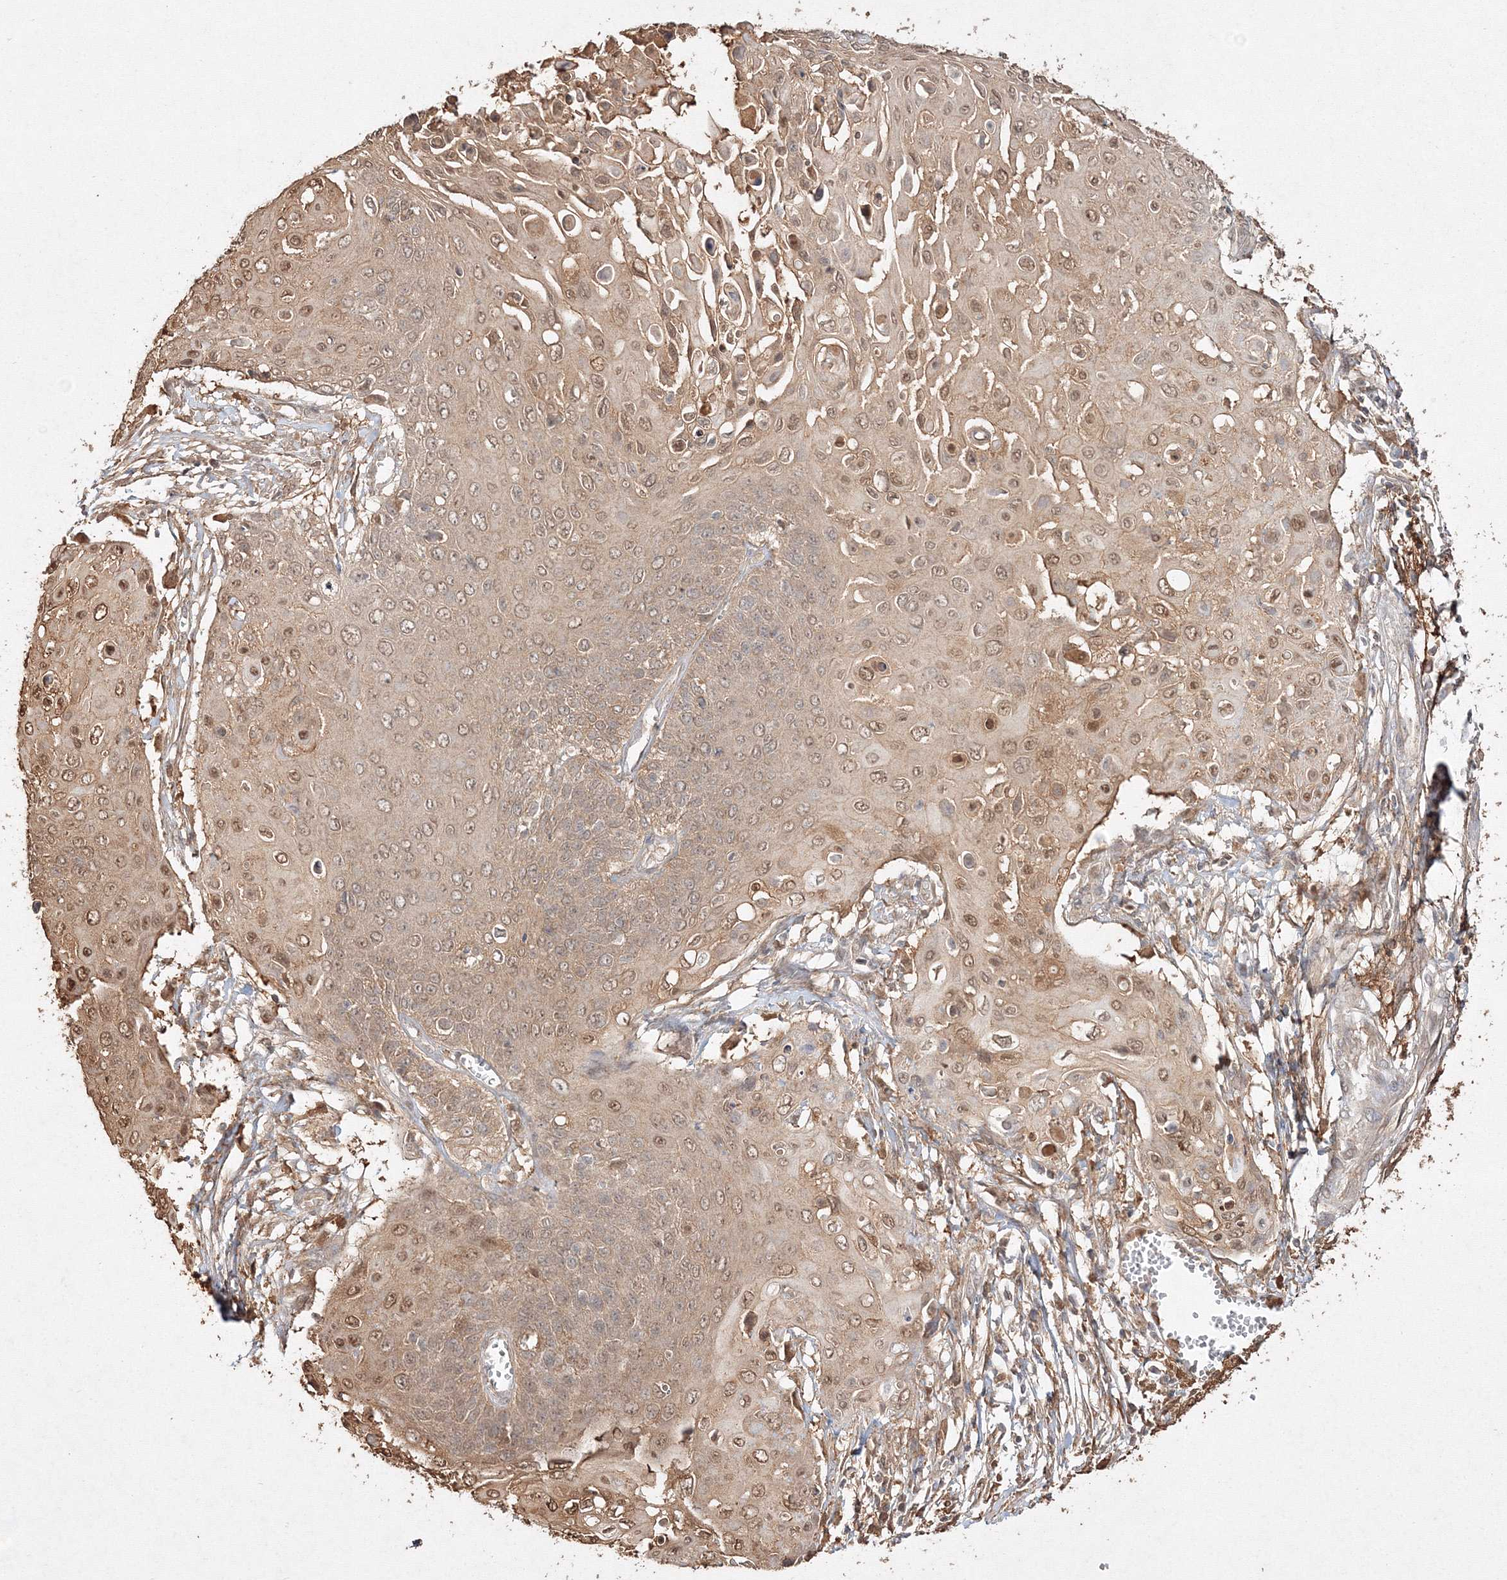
{"staining": {"intensity": "moderate", "quantity": "25%-75%", "location": "cytoplasmic/membranous,nuclear"}, "tissue": "cervical cancer", "cell_type": "Tumor cells", "image_type": "cancer", "snomed": [{"axis": "morphology", "description": "Squamous cell carcinoma, NOS"}, {"axis": "topography", "description": "Cervix"}], "caption": "Cervical cancer (squamous cell carcinoma) stained with IHC reveals moderate cytoplasmic/membranous and nuclear positivity in approximately 25%-75% of tumor cells.", "gene": "S100A11", "patient": {"sex": "female", "age": 39}}